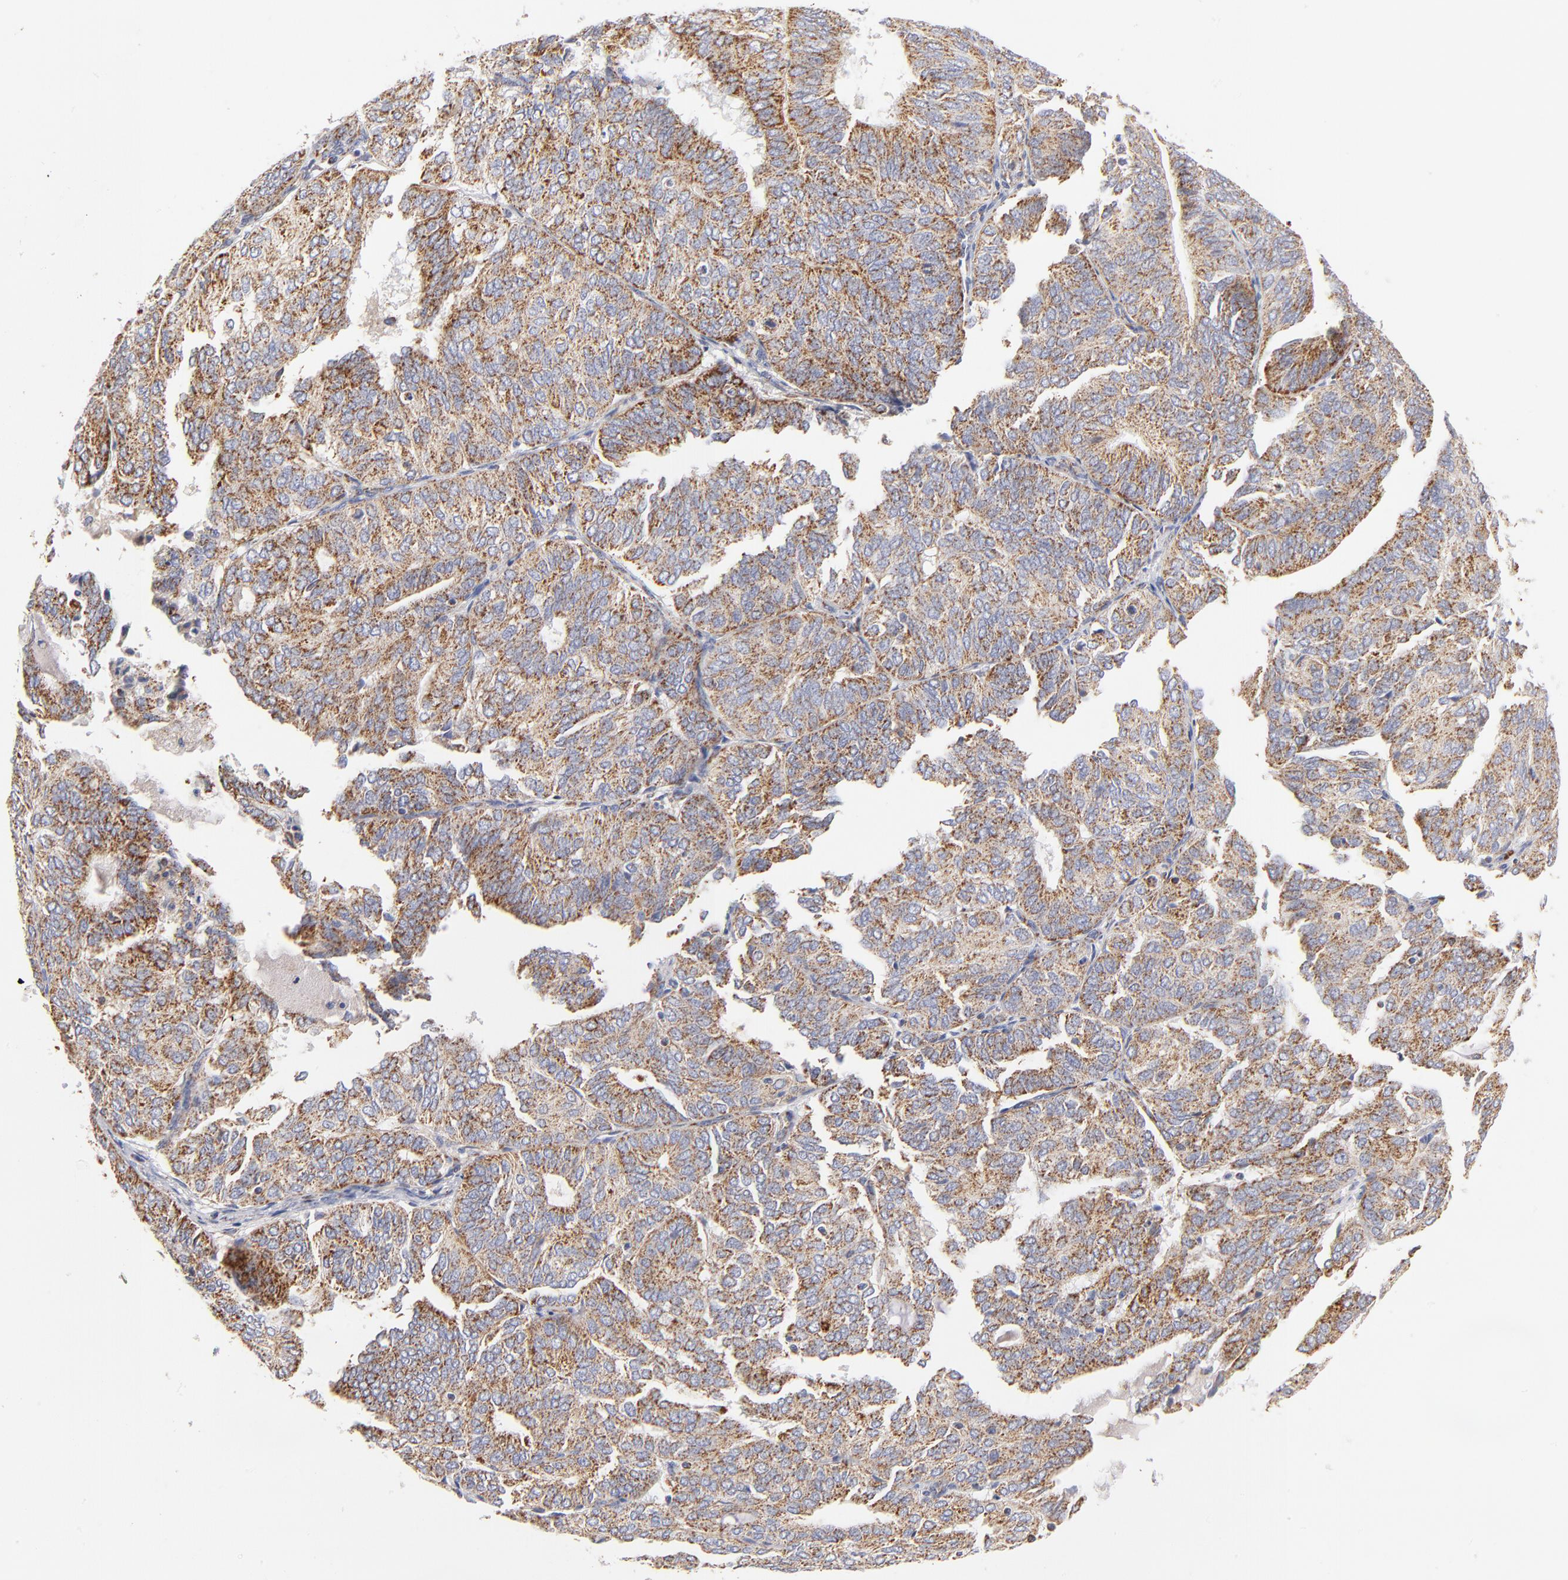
{"staining": {"intensity": "moderate", "quantity": ">75%", "location": "cytoplasmic/membranous"}, "tissue": "endometrial cancer", "cell_type": "Tumor cells", "image_type": "cancer", "snomed": [{"axis": "morphology", "description": "Adenocarcinoma, NOS"}, {"axis": "topography", "description": "Endometrium"}], "caption": "Moderate cytoplasmic/membranous positivity for a protein is present in about >75% of tumor cells of endometrial cancer (adenocarcinoma) using IHC.", "gene": "DLAT", "patient": {"sex": "female", "age": 59}}